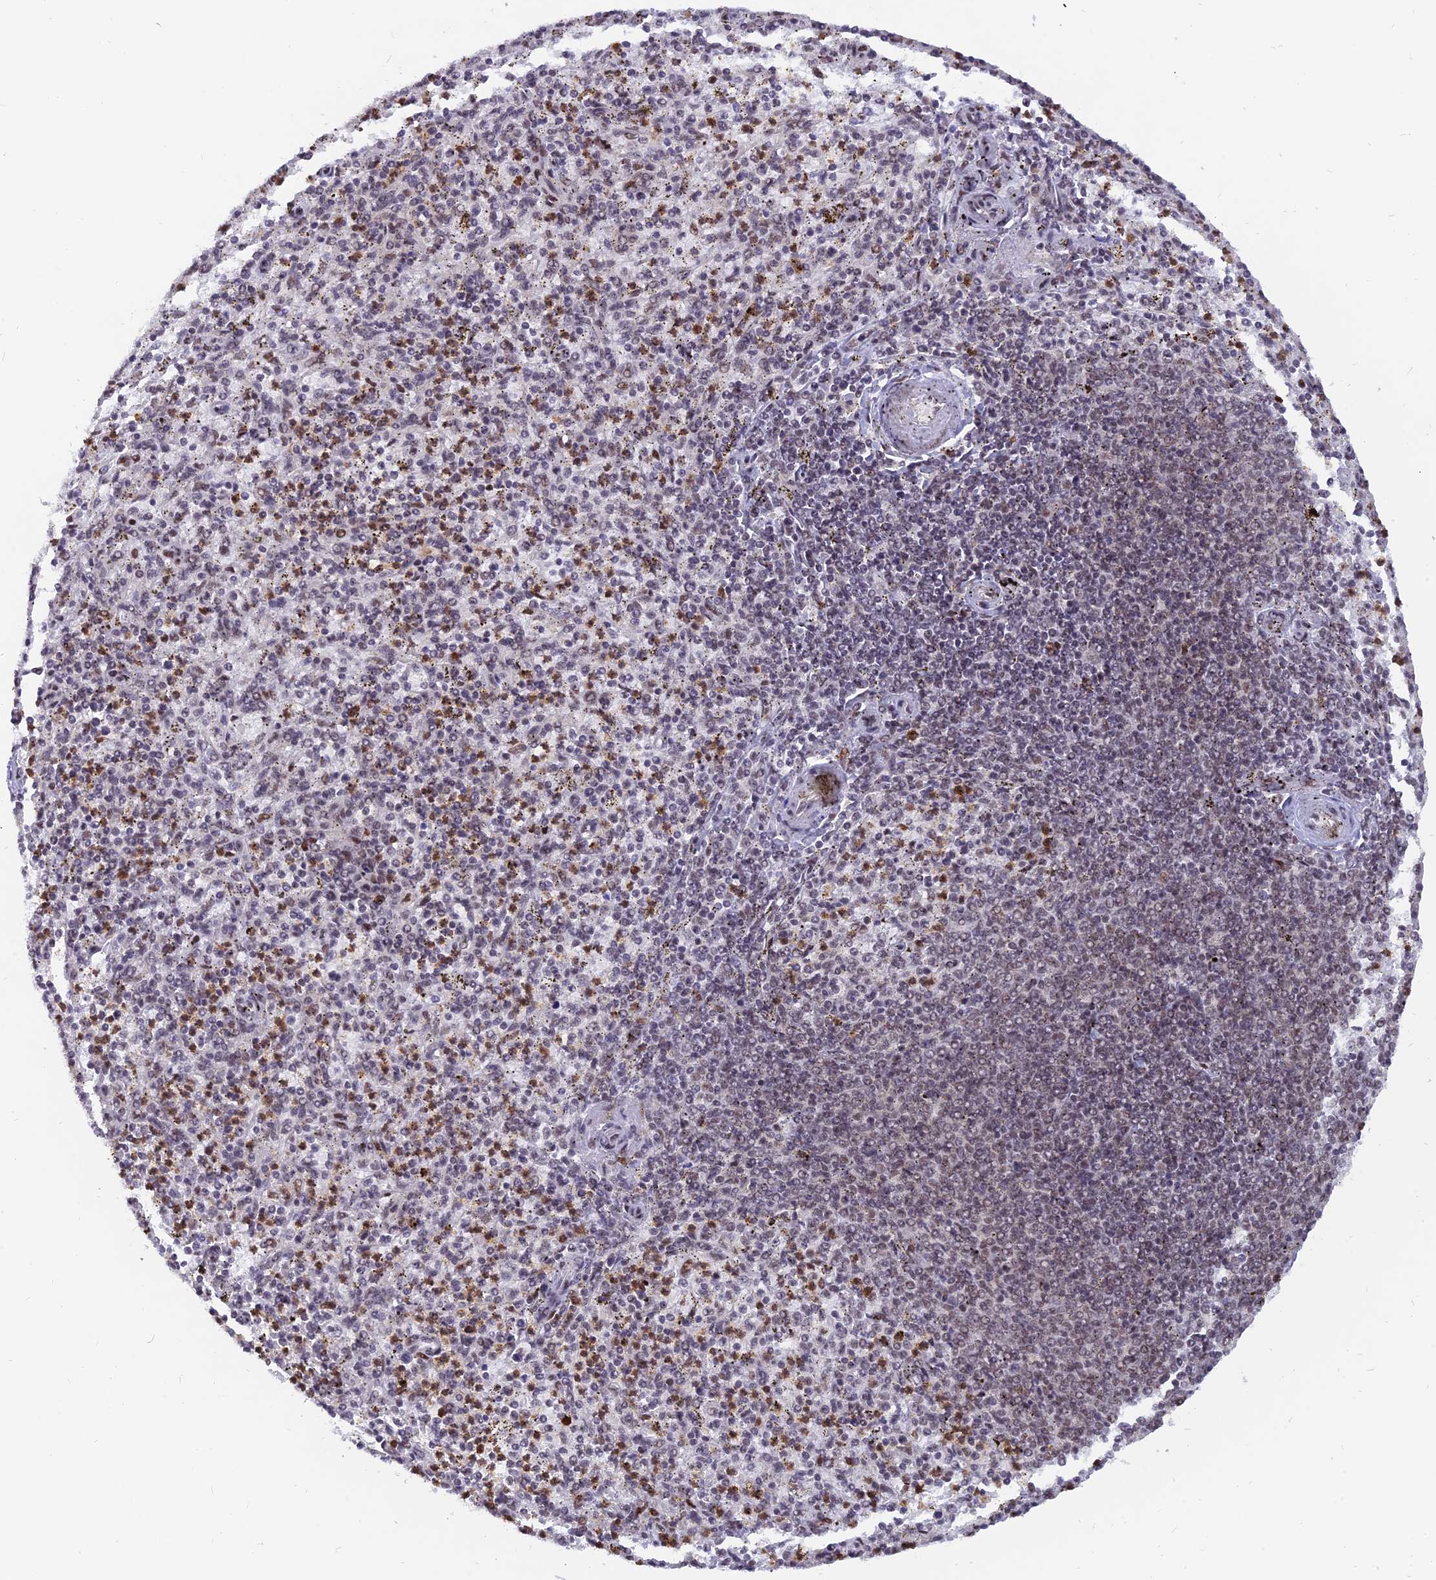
{"staining": {"intensity": "moderate", "quantity": "<25%", "location": "nuclear"}, "tissue": "spleen", "cell_type": "Cells in red pulp", "image_type": "normal", "snomed": [{"axis": "morphology", "description": "Normal tissue, NOS"}, {"axis": "topography", "description": "Spleen"}], "caption": "The photomicrograph demonstrates a brown stain indicating the presence of a protein in the nuclear of cells in red pulp in spleen. The protein is stained brown, and the nuclei are stained in blue (DAB (3,3'-diaminobenzidine) IHC with brightfield microscopy, high magnification).", "gene": "DPY30", "patient": {"sex": "male", "age": 72}}